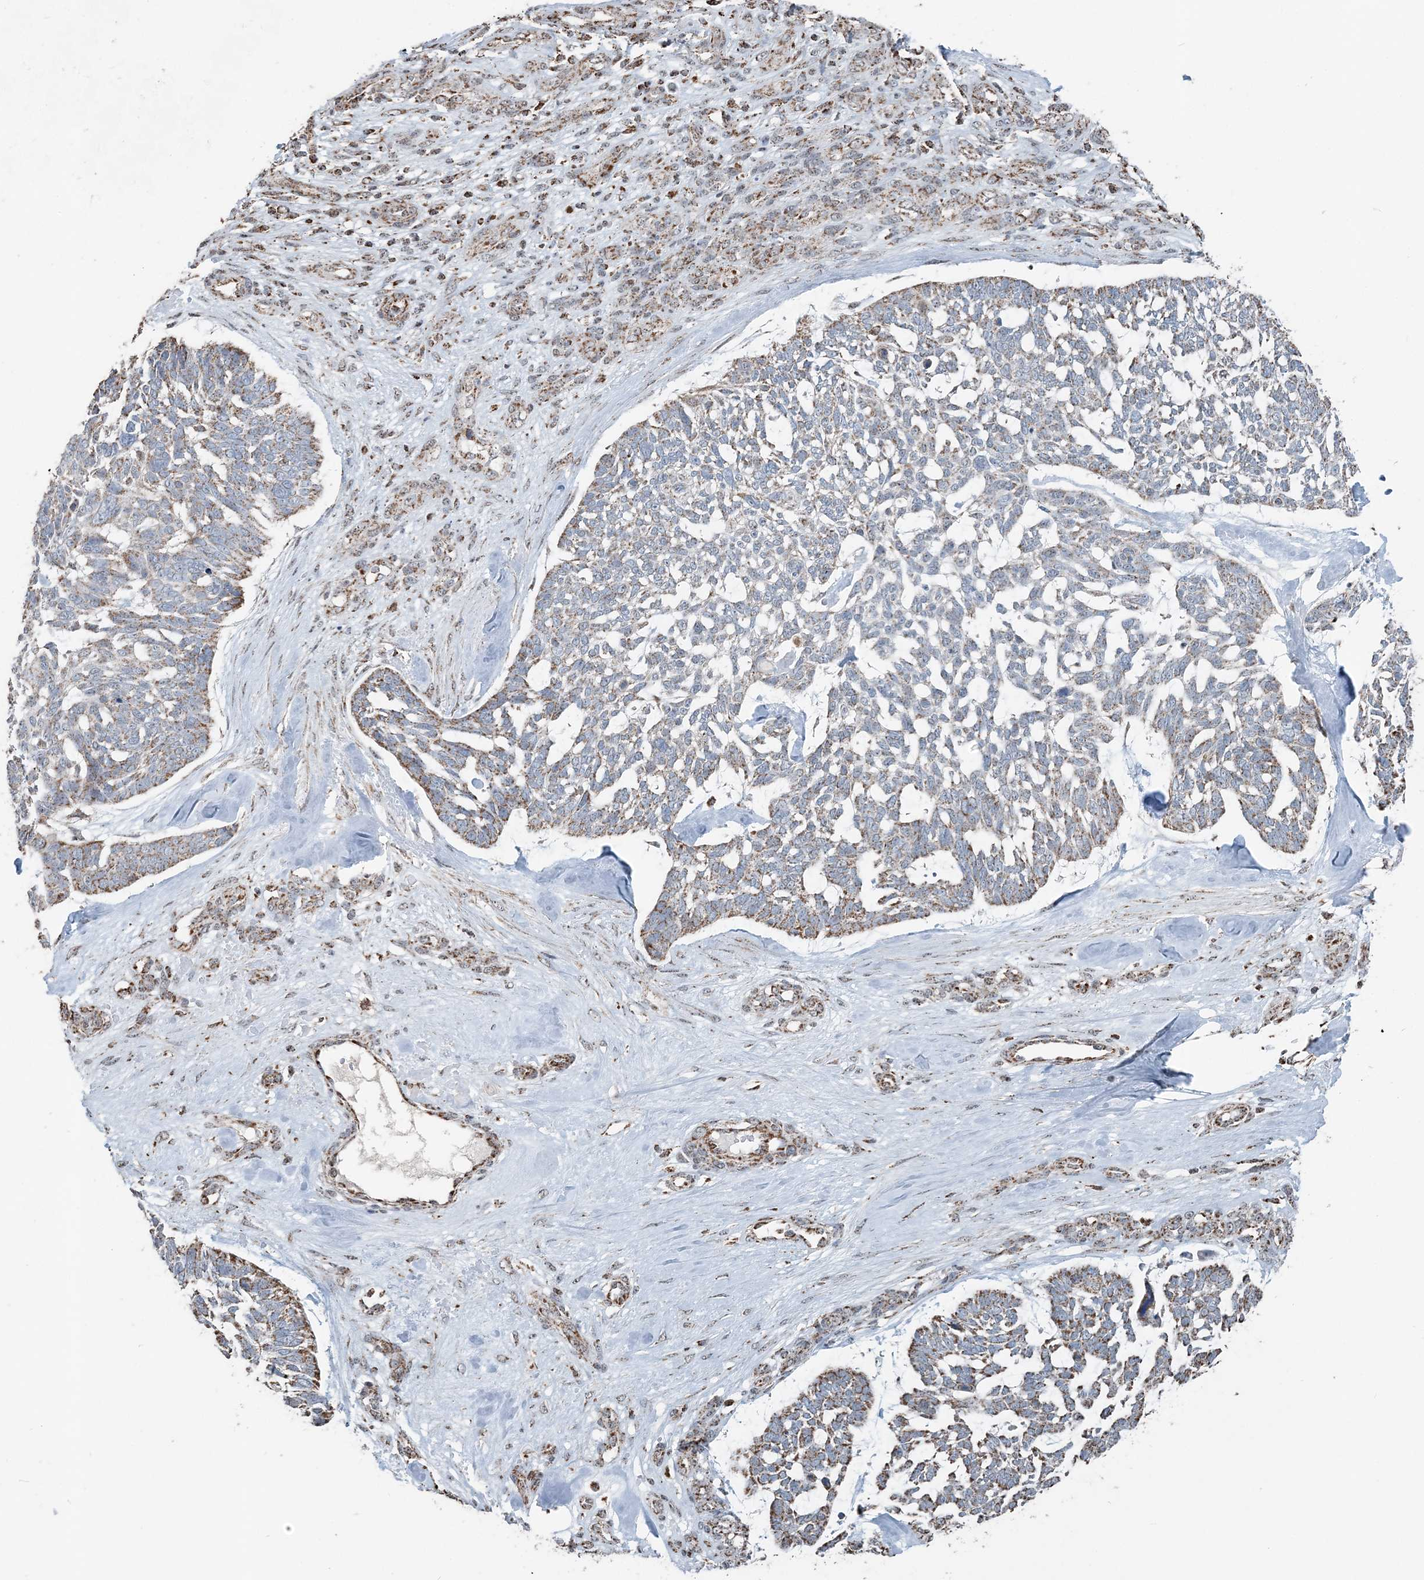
{"staining": {"intensity": "moderate", "quantity": ">75%", "location": "nuclear"}, "tissue": "skin cancer", "cell_type": "Tumor cells", "image_type": "cancer", "snomed": [{"axis": "morphology", "description": "Basal cell carcinoma"}, {"axis": "topography", "description": "Skin"}], "caption": "An immunohistochemistry (IHC) micrograph of tumor tissue is shown. Protein staining in brown labels moderate nuclear positivity in skin basal cell carcinoma within tumor cells. (DAB IHC with brightfield microscopy, high magnification).", "gene": "SUCLG1", "patient": {"sex": "male", "age": 88}}